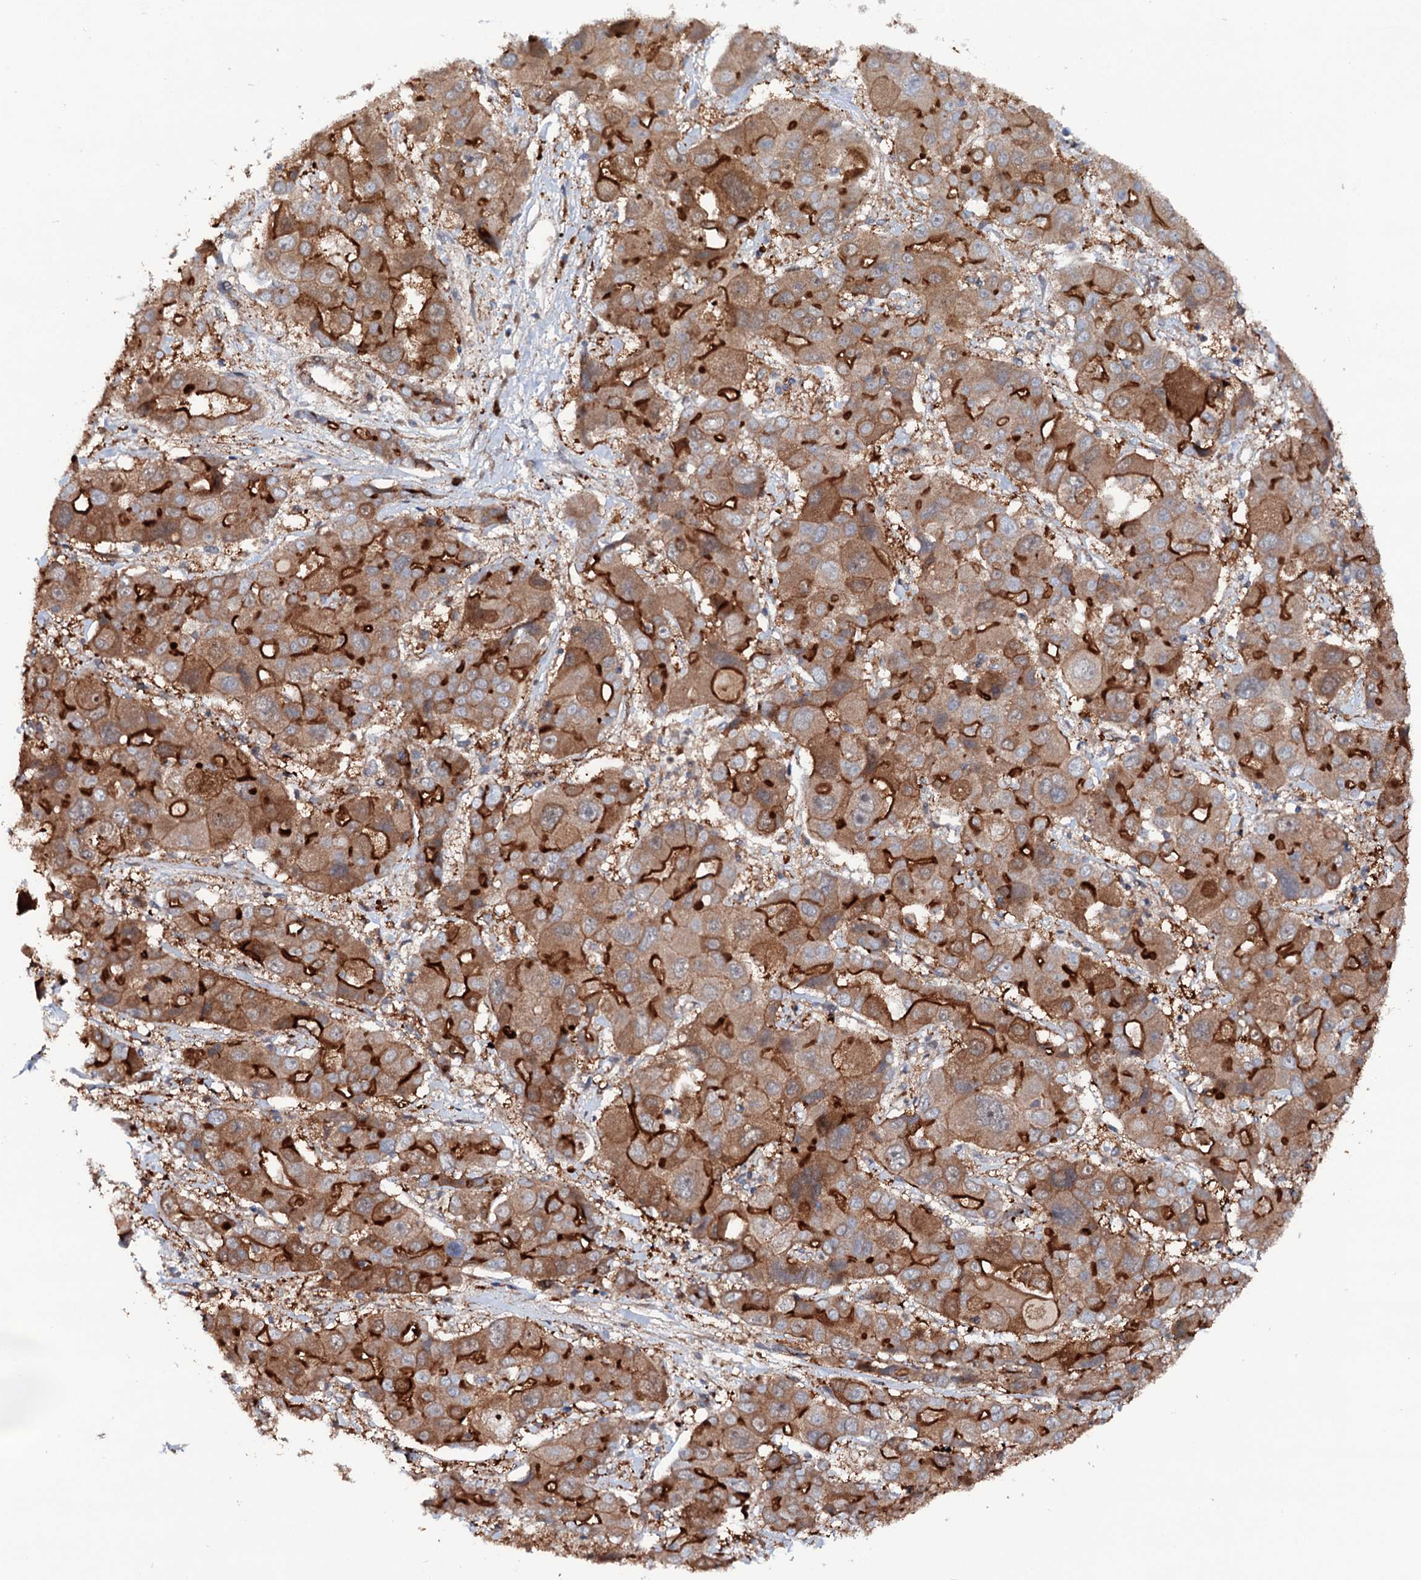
{"staining": {"intensity": "strong", "quantity": ">75%", "location": "cytoplasmic/membranous"}, "tissue": "liver cancer", "cell_type": "Tumor cells", "image_type": "cancer", "snomed": [{"axis": "morphology", "description": "Cholangiocarcinoma"}, {"axis": "topography", "description": "Liver"}], "caption": "Liver cancer stained for a protein (brown) reveals strong cytoplasmic/membranous positive positivity in approximately >75% of tumor cells.", "gene": "ADGRG4", "patient": {"sex": "male", "age": 67}}